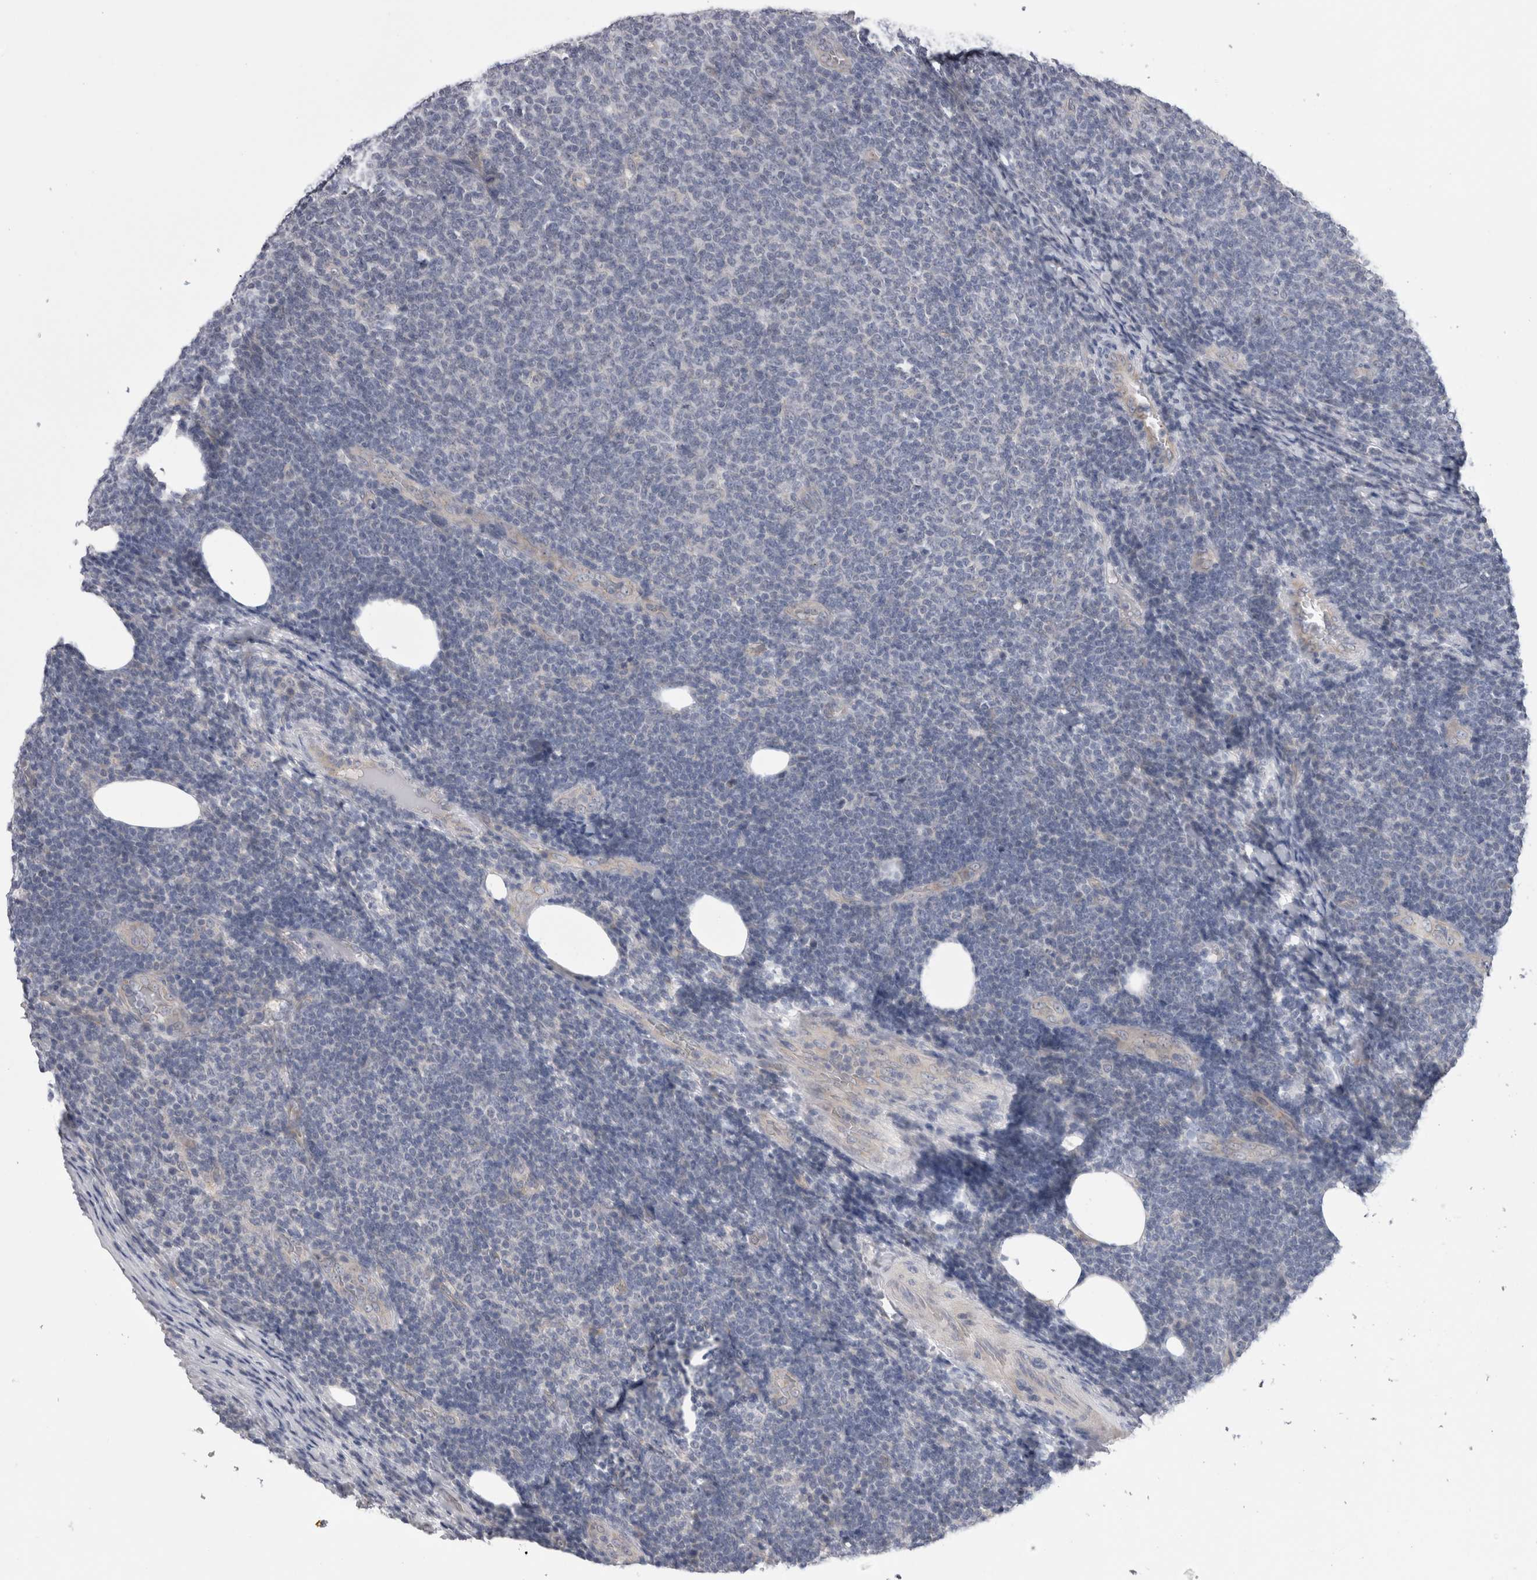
{"staining": {"intensity": "negative", "quantity": "none", "location": "none"}, "tissue": "lymphoma", "cell_type": "Tumor cells", "image_type": "cancer", "snomed": [{"axis": "morphology", "description": "Malignant lymphoma, non-Hodgkin's type, Low grade"}, {"axis": "topography", "description": "Lymph node"}], "caption": "This is a image of immunohistochemistry staining of low-grade malignant lymphoma, non-Hodgkin's type, which shows no expression in tumor cells. (DAB (3,3'-diaminobenzidine) immunohistochemistry visualized using brightfield microscopy, high magnification).", "gene": "ARHGAP29", "patient": {"sex": "male", "age": 66}}